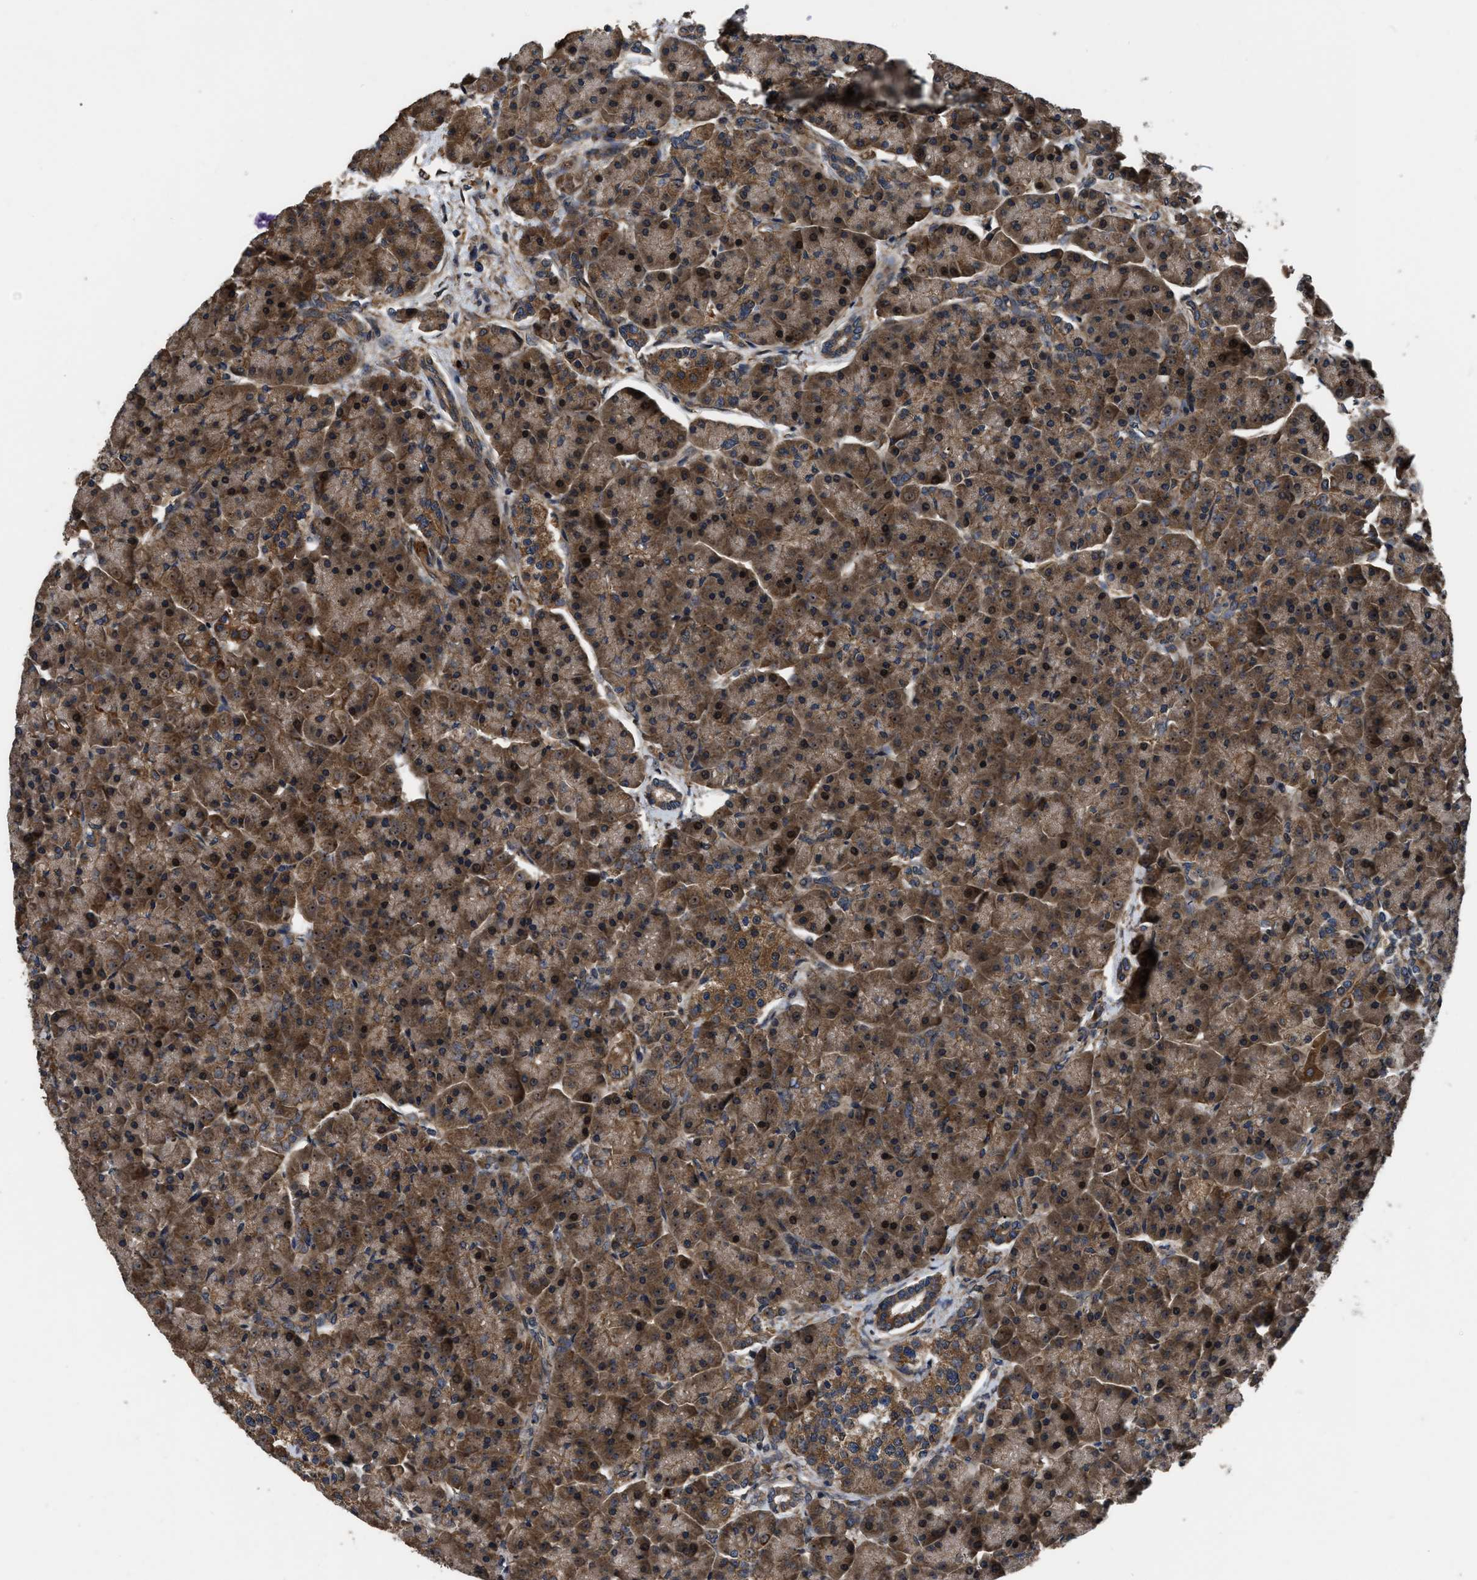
{"staining": {"intensity": "strong", "quantity": ">75%", "location": "cytoplasmic/membranous"}, "tissue": "pancreas", "cell_type": "Exocrine glandular cells", "image_type": "normal", "snomed": [{"axis": "morphology", "description": "Normal tissue, NOS"}, {"axis": "topography", "description": "Pancreas"}], "caption": "Immunohistochemistry (DAB (3,3'-diaminobenzidine)) staining of benign human pancreas displays strong cytoplasmic/membranous protein staining in about >75% of exocrine glandular cells.", "gene": "PPWD1", "patient": {"sex": "female", "age": 70}}